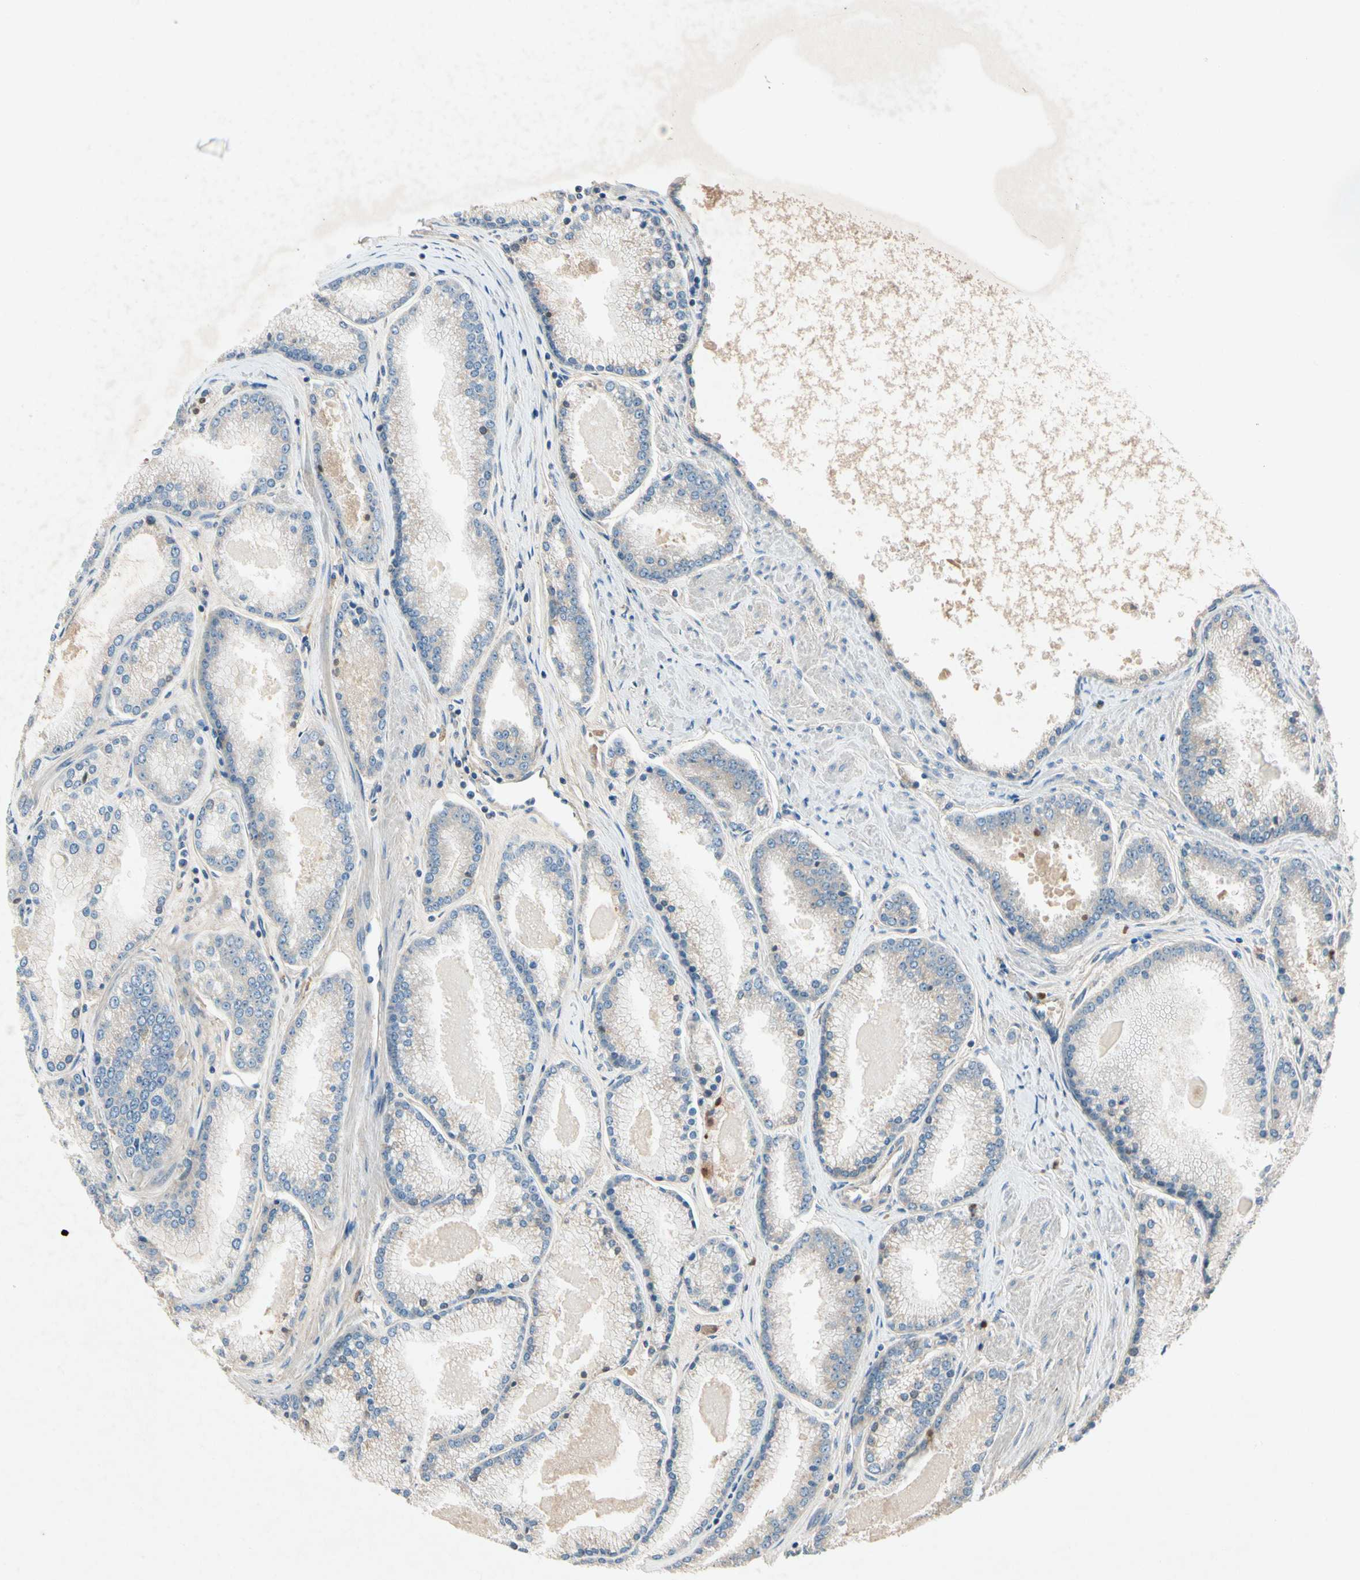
{"staining": {"intensity": "weak", "quantity": "<25%", "location": "cytoplasmic/membranous"}, "tissue": "prostate cancer", "cell_type": "Tumor cells", "image_type": "cancer", "snomed": [{"axis": "morphology", "description": "Adenocarcinoma, High grade"}, {"axis": "topography", "description": "Prostate"}], "caption": "High magnification brightfield microscopy of prostate adenocarcinoma (high-grade) stained with DAB (3,3'-diaminobenzidine) (brown) and counterstained with hematoxylin (blue): tumor cells show no significant expression.", "gene": "IL1RL1", "patient": {"sex": "male", "age": 61}}